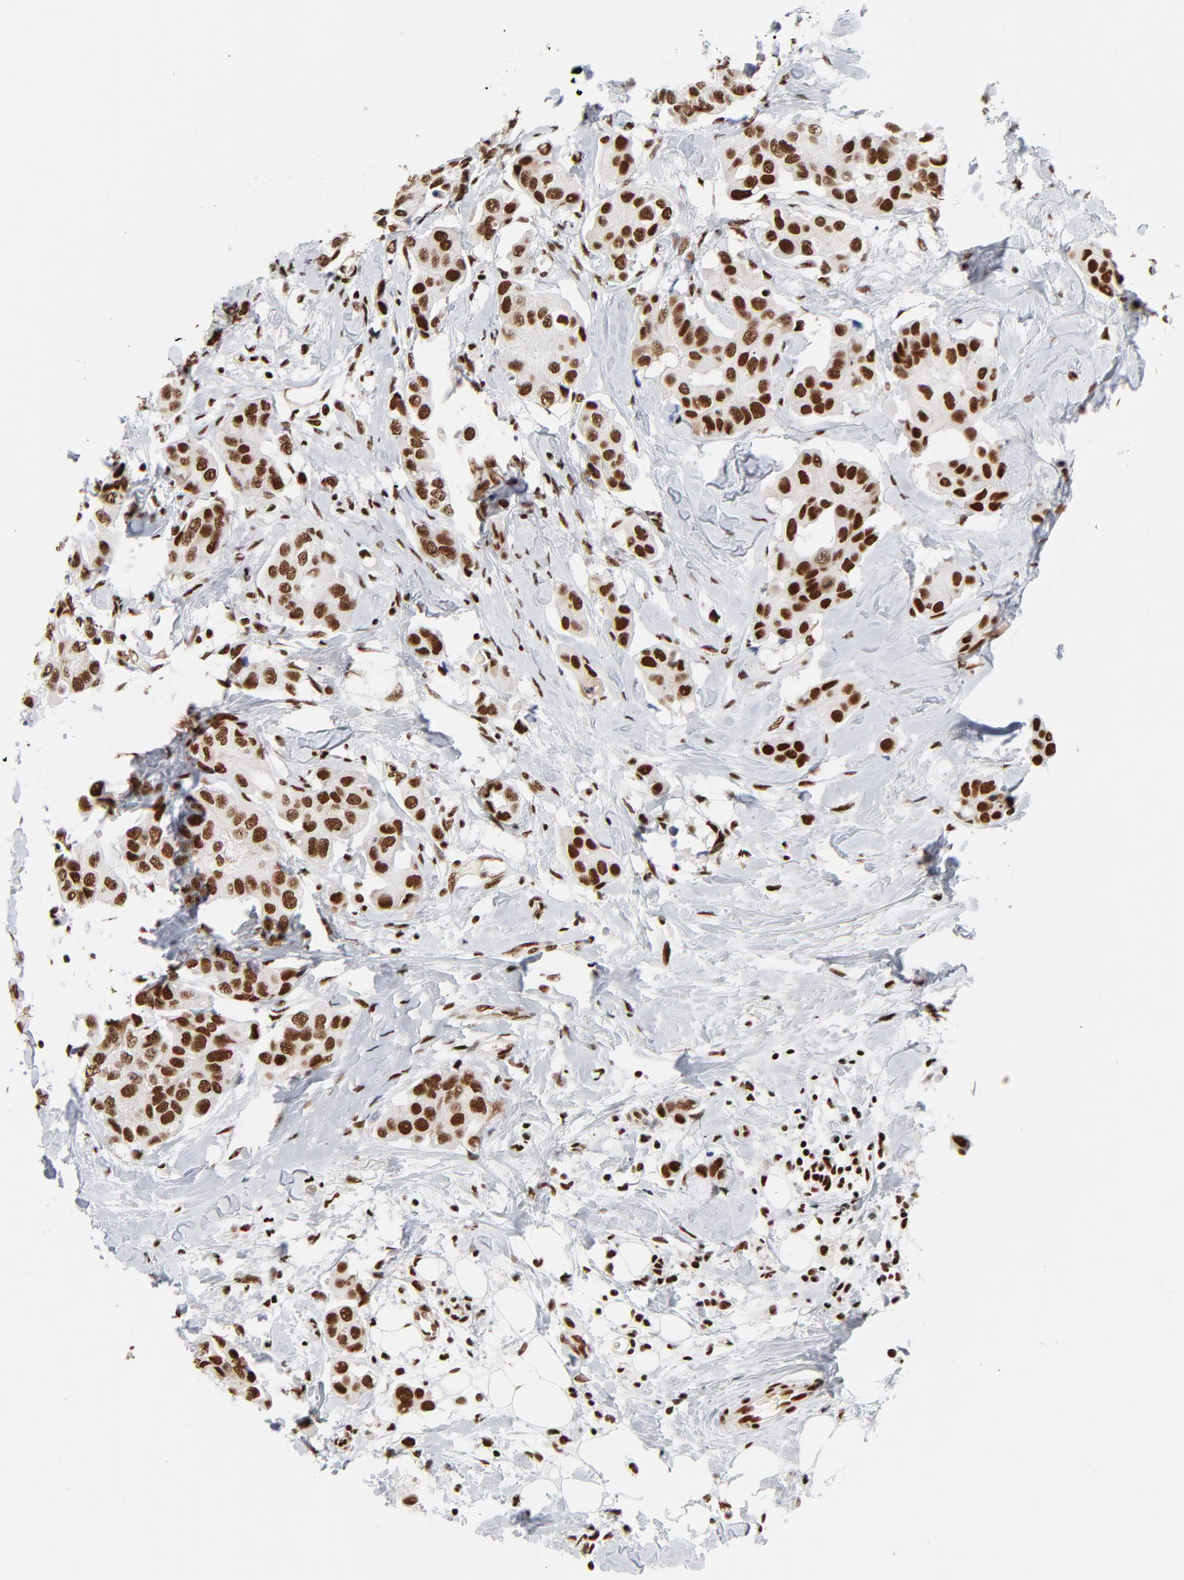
{"staining": {"intensity": "strong", "quantity": ">75%", "location": "nuclear"}, "tissue": "breast cancer", "cell_type": "Tumor cells", "image_type": "cancer", "snomed": [{"axis": "morphology", "description": "Duct carcinoma"}, {"axis": "topography", "description": "Breast"}], "caption": "High-magnification brightfield microscopy of breast cancer stained with DAB (brown) and counterstained with hematoxylin (blue). tumor cells exhibit strong nuclear staining is identified in approximately>75% of cells. (DAB (3,3'-diaminobenzidine) IHC with brightfield microscopy, high magnification).", "gene": "CREB1", "patient": {"sex": "female", "age": 40}}